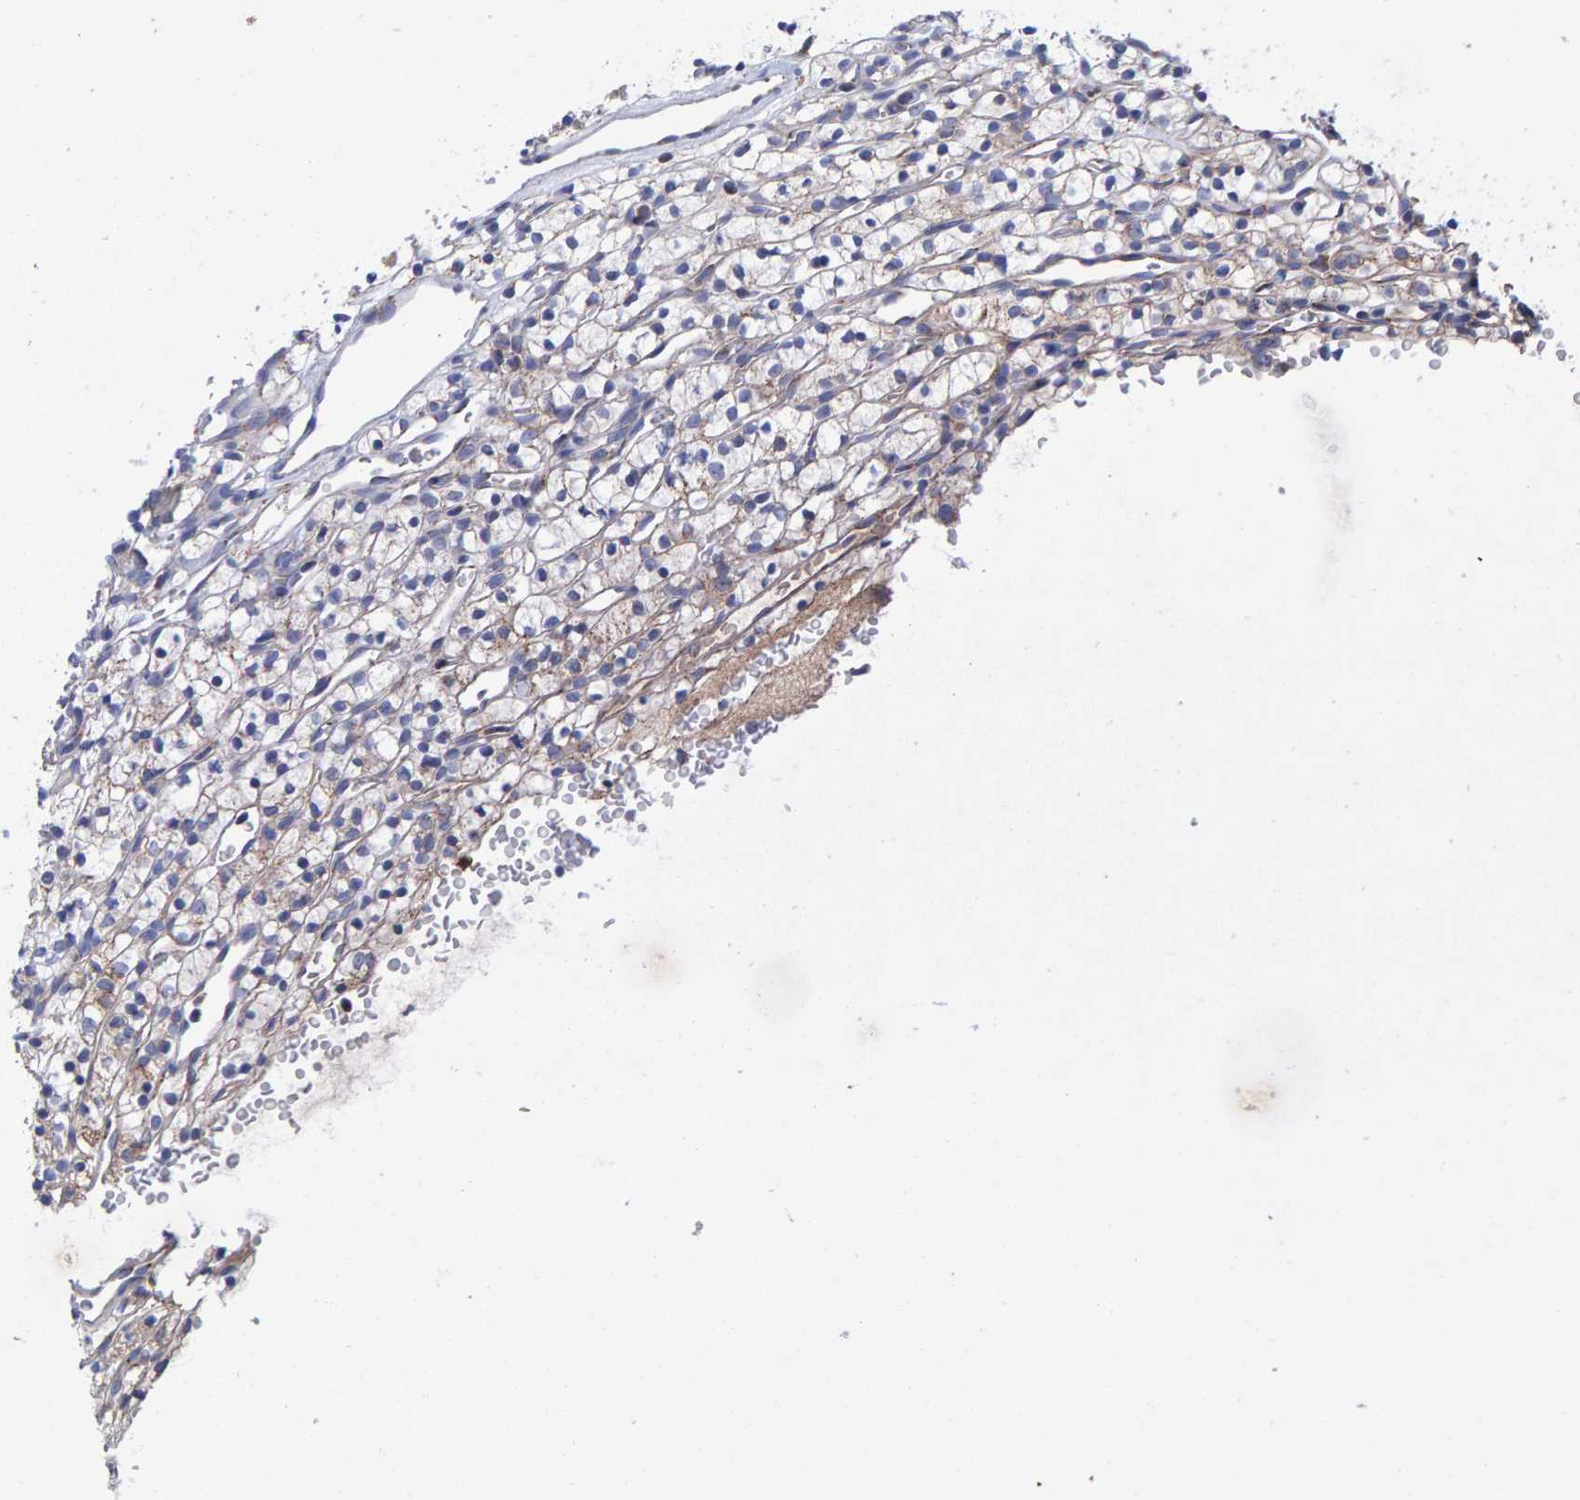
{"staining": {"intensity": "negative", "quantity": "none", "location": "none"}, "tissue": "renal cancer", "cell_type": "Tumor cells", "image_type": "cancer", "snomed": [{"axis": "morphology", "description": "Adenocarcinoma, NOS"}, {"axis": "topography", "description": "Kidney"}], "caption": "Micrograph shows no significant protein expression in tumor cells of adenocarcinoma (renal).", "gene": "EFR3A", "patient": {"sex": "female", "age": 57}}